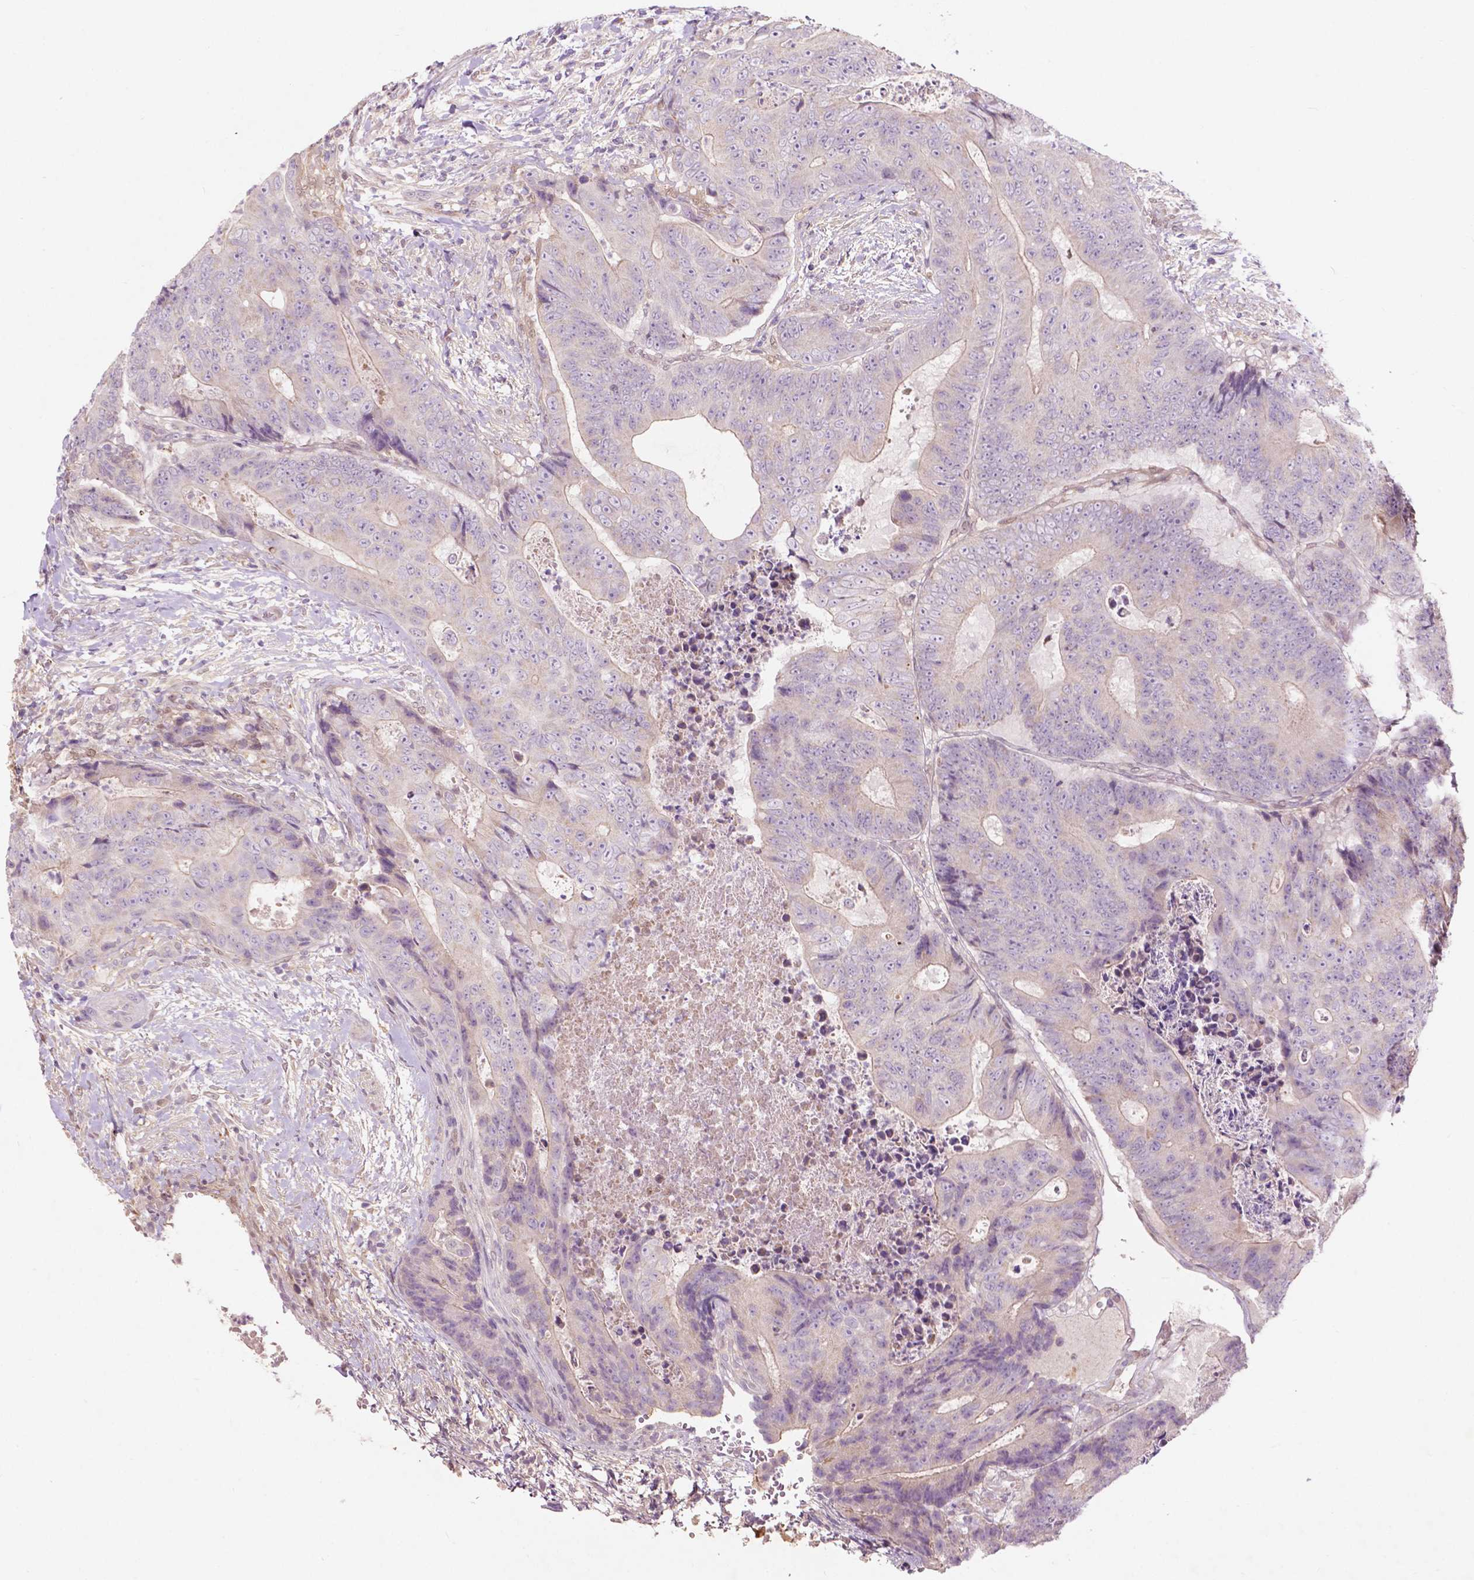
{"staining": {"intensity": "weak", "quantity": "<25%", "location": "cytoplasmic/membranous"}, "tissue": "colorectal cancer", "cell_type": "Tumor cells", "image_type": "cancer", "snomed": [{"axis": "morphology", "description": "Adenocarcinoma, NOS"}, {"axis": "topography", "description": "Colon"}], "caption": "Immunohistochemical staining of colorectal cancer (adenocarcinoma) exhibits no significant positivity in tumor cells.", "gene": "GPR37", "patient": {"sex": "female", "age": 48}}